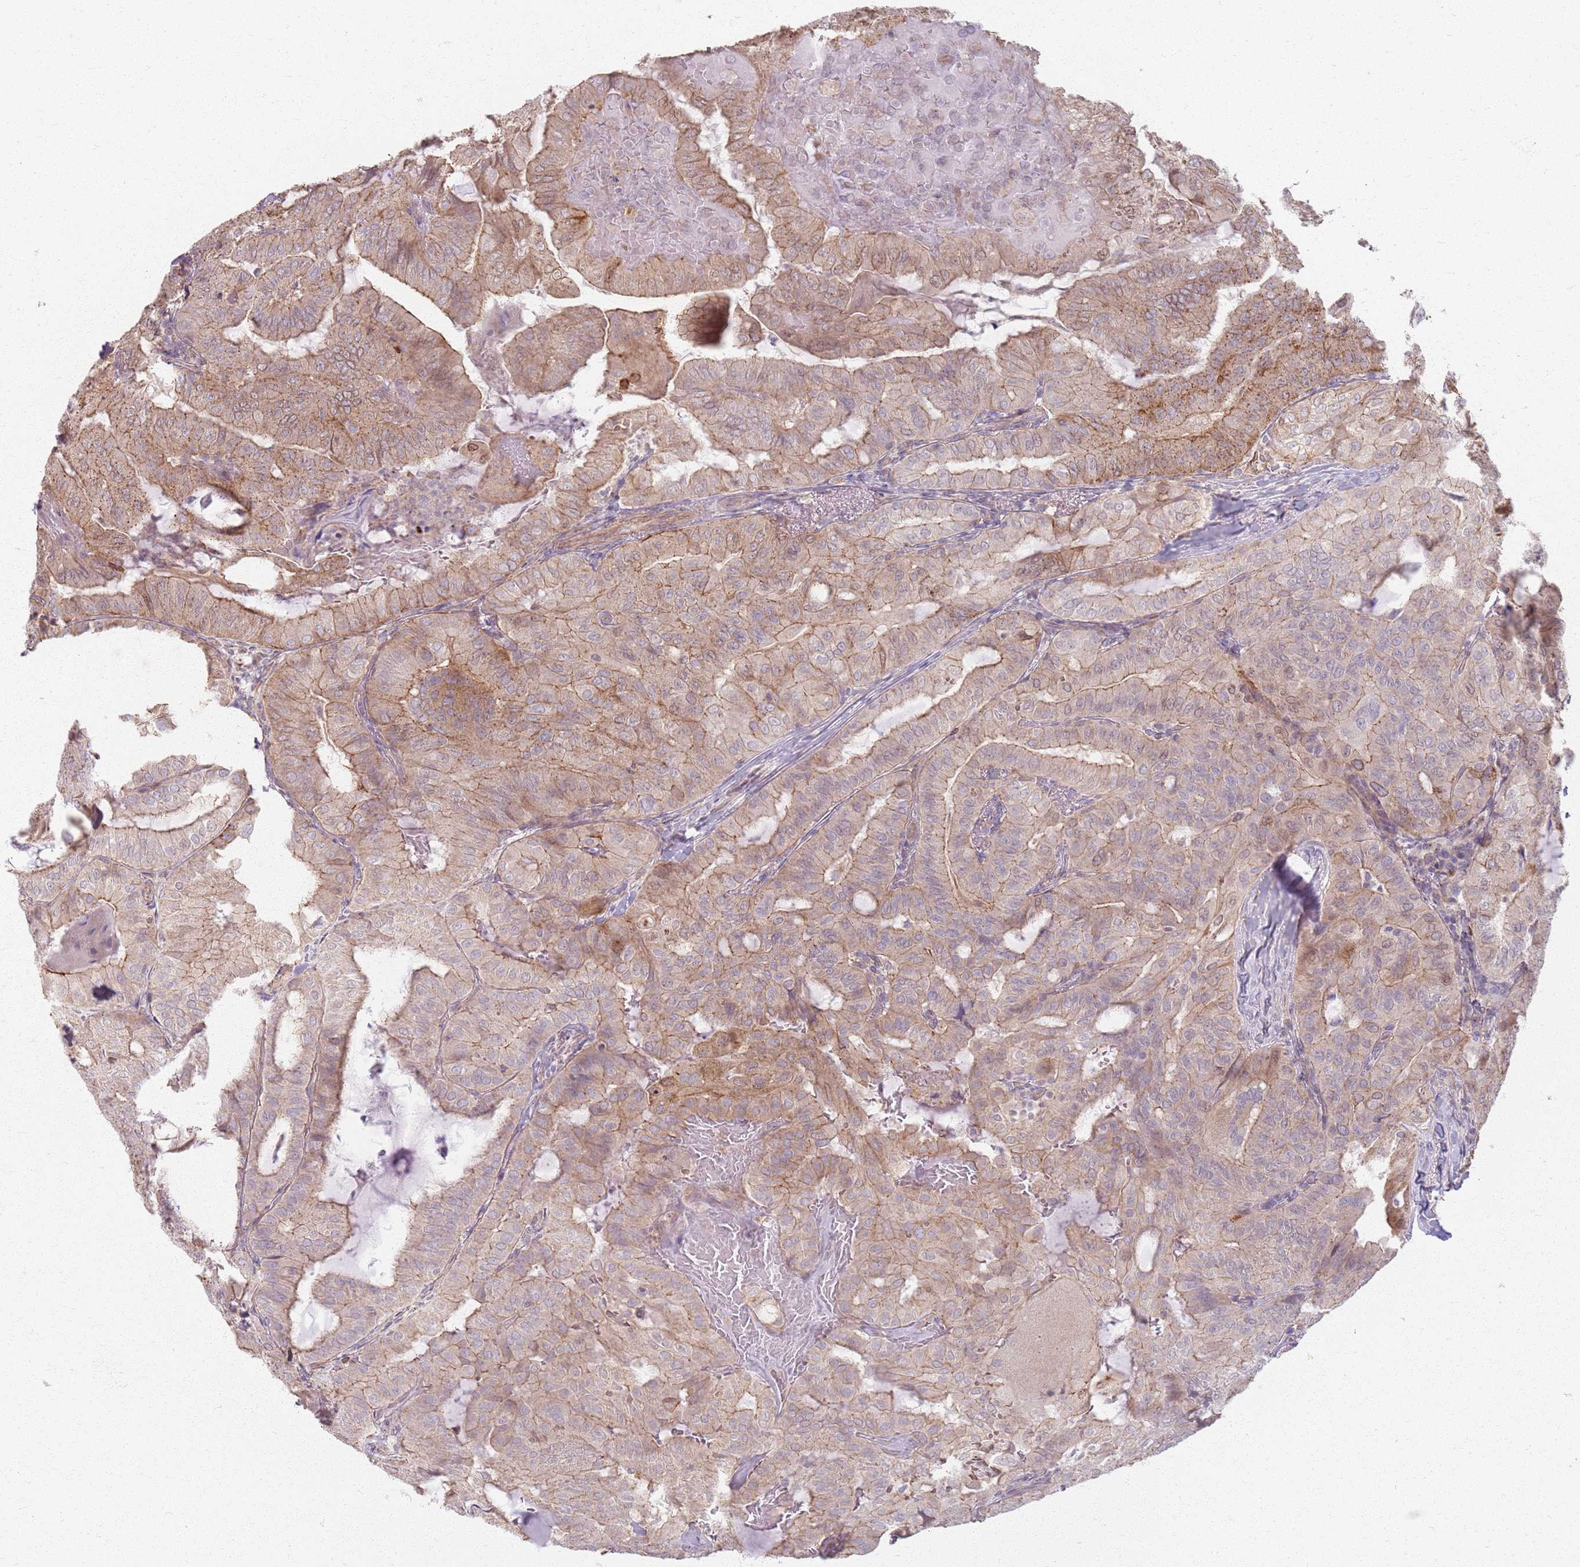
{"staining": {"intensity": "moderate", "quantity": ">75%", "location": "cytoplasmic/membranous,nuclear"}, "tissue": "thyroid cancer", "cell_type": "Tumor cells", "image_type": "cancer", "snomed": [{"axis": "morphology", "description": "Papillary adenocarcinoma, NOS"}, {"axis": "topography", "description": "Thyroid gland"}], "caption": "This photomicrograph shows immunohistochemistry (IHC) staining of human thyroid papillary adenocarcinoma, with medium moderate cytoplasmic/membranous and nuclear positivity in approximately >75% of tumor cells.", "gene": "KCNA5", "patient": {"sex": "female", "age": 68}}